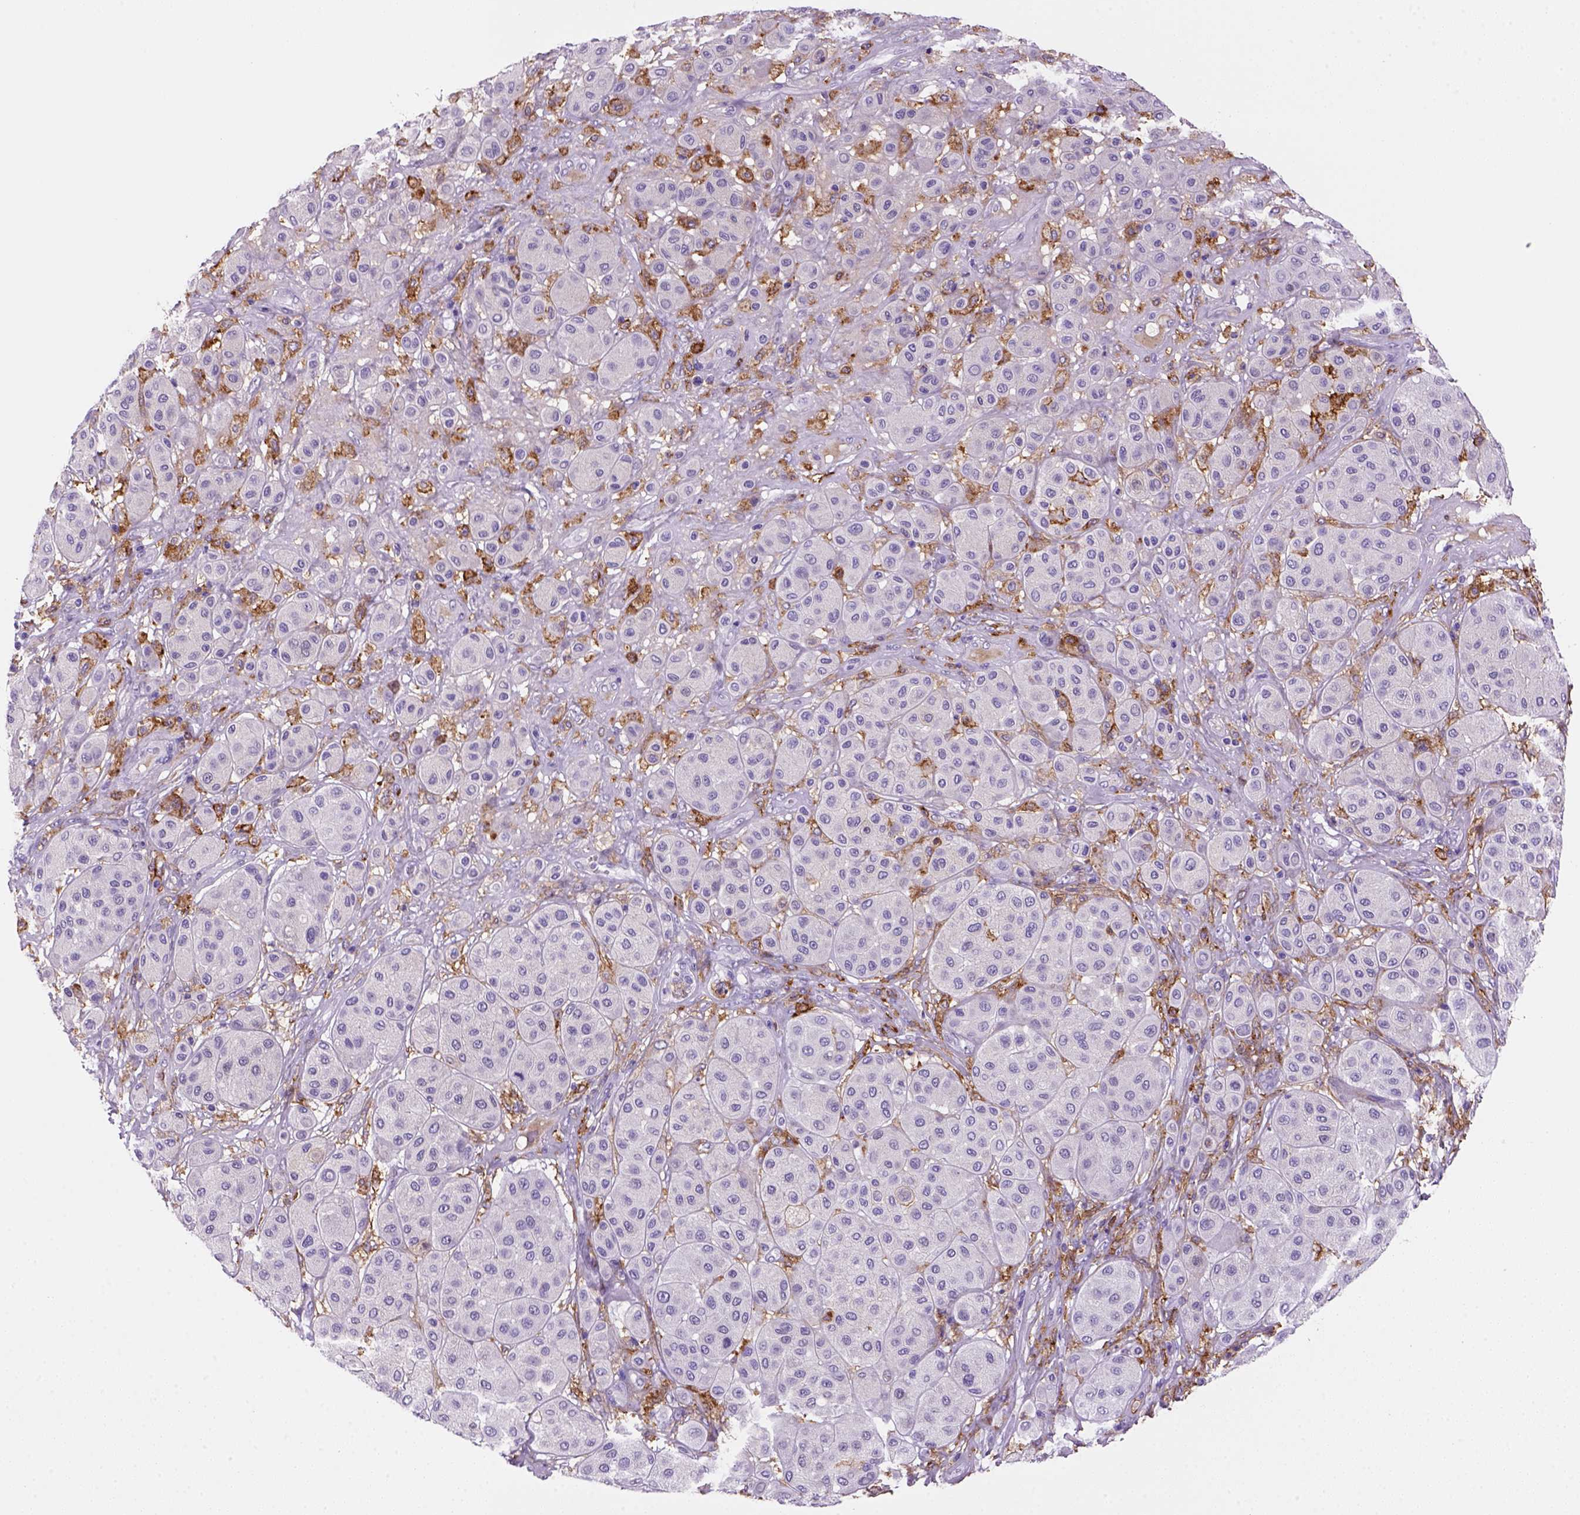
{"staining": {"intensity": "negative", "quantity": "none", "location": "none"}, "tissue": "melanoma", "cell_type": "Tumor cells", "image_type": "cancer", "snomed": [{"axis": "morphology", "description": "Malignant melanoma, Metastatic site"}, {"axis": "topography", "description": "Smooth muscle"}], "caption": "This is an IHC image of human melanoma. There is no staining in tumor cells.", "gene": "CD14", "patient": {"sex": "male", "age": 41}}